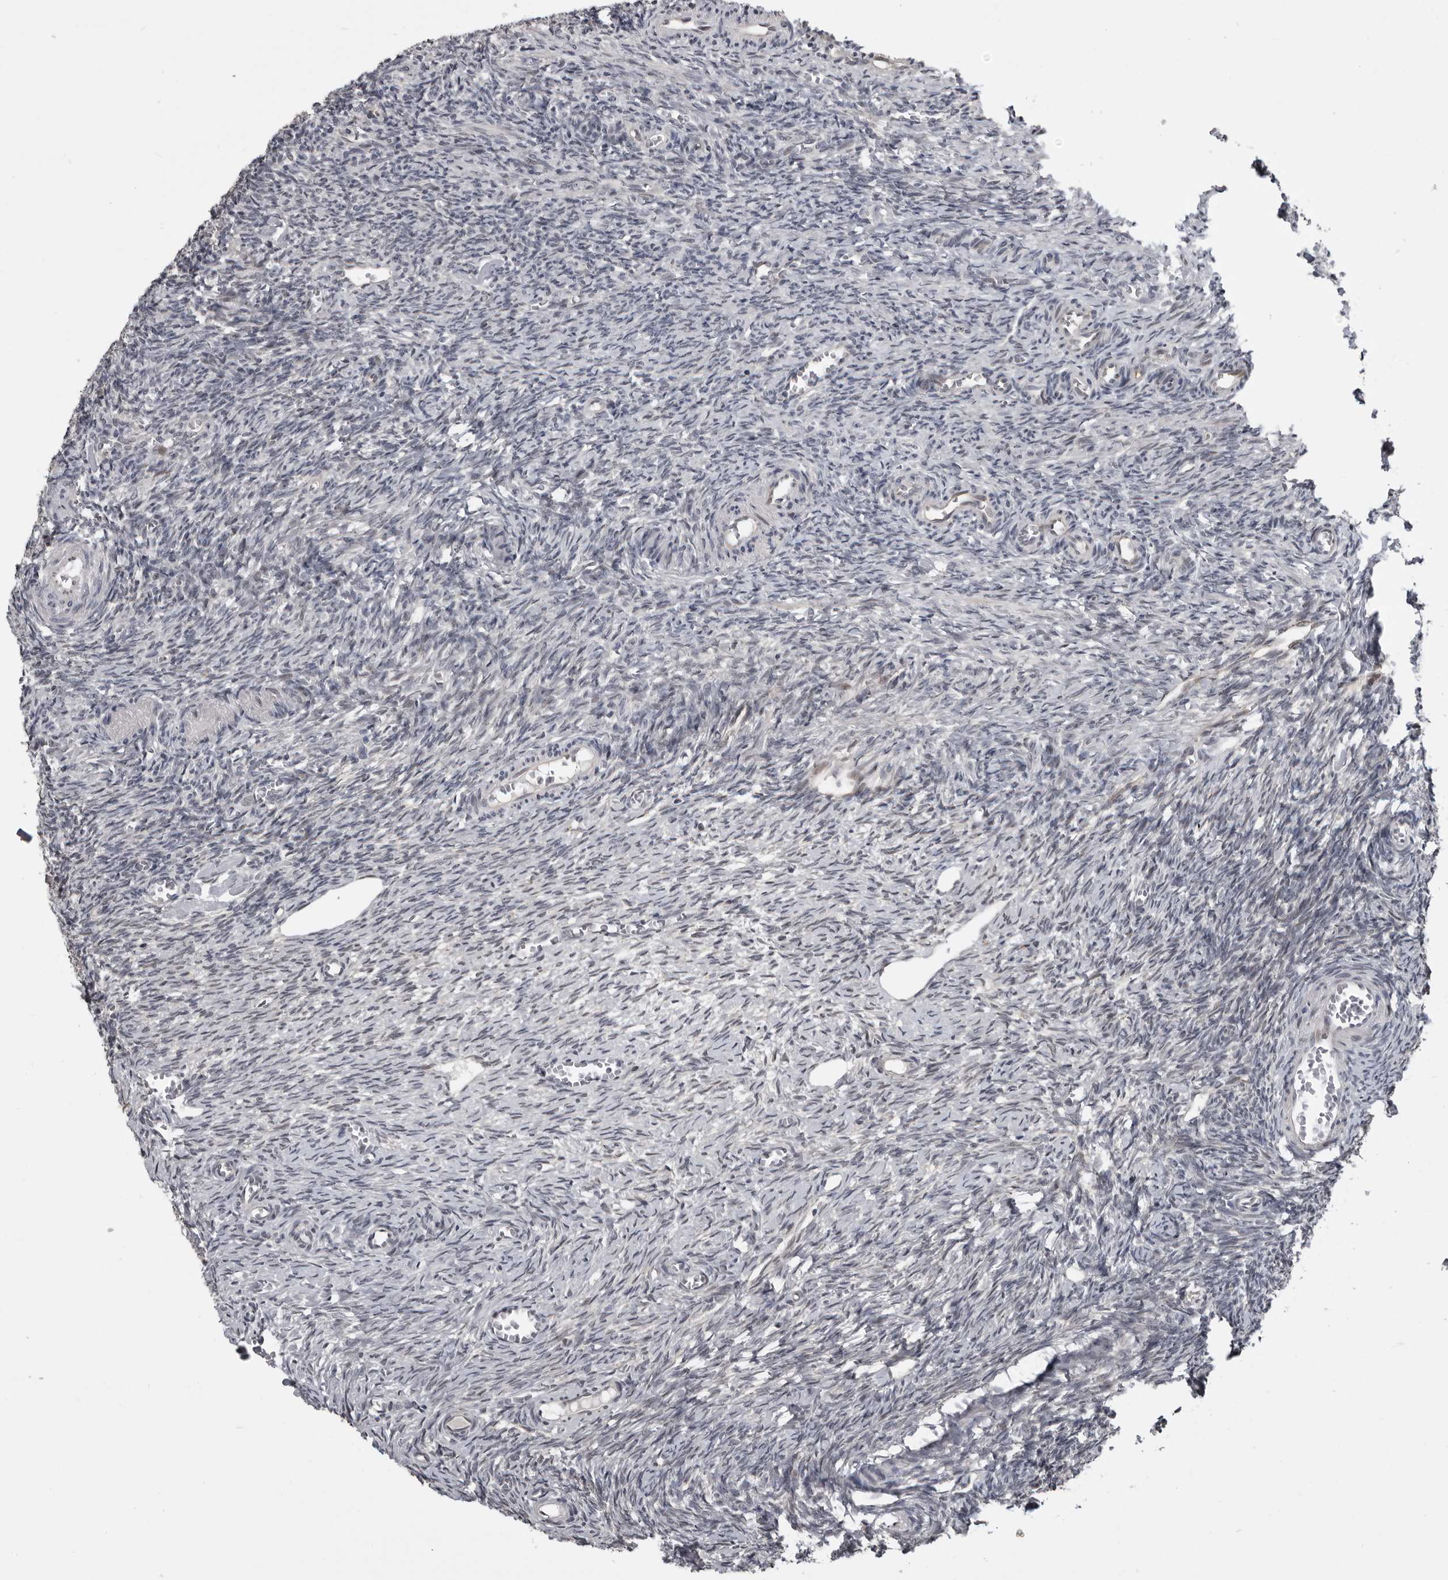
{"staining": {"intensity": "negative", "quantity": "none", "location": "none"}, "tissue": "ovary", "cell_type": "Ovarian stroma cells", "image_type": "normal", "snomed": [{"axis": "morphology", "description": "Normal tissue, NOS"}, {"axis": "topography", "description": "Ovary"}], "caption": "Immunohistochemistry (IHC) of normal ovary reveals no expression in ovarian stroma cells. The staining was performed using DAB to visualize the protein expression in brown, while the nuclei were stained in blue with hematoxylin (Magnification: 20x).", "gene": "PRRX2", "patient": {"sex": "female", "age": 27}}